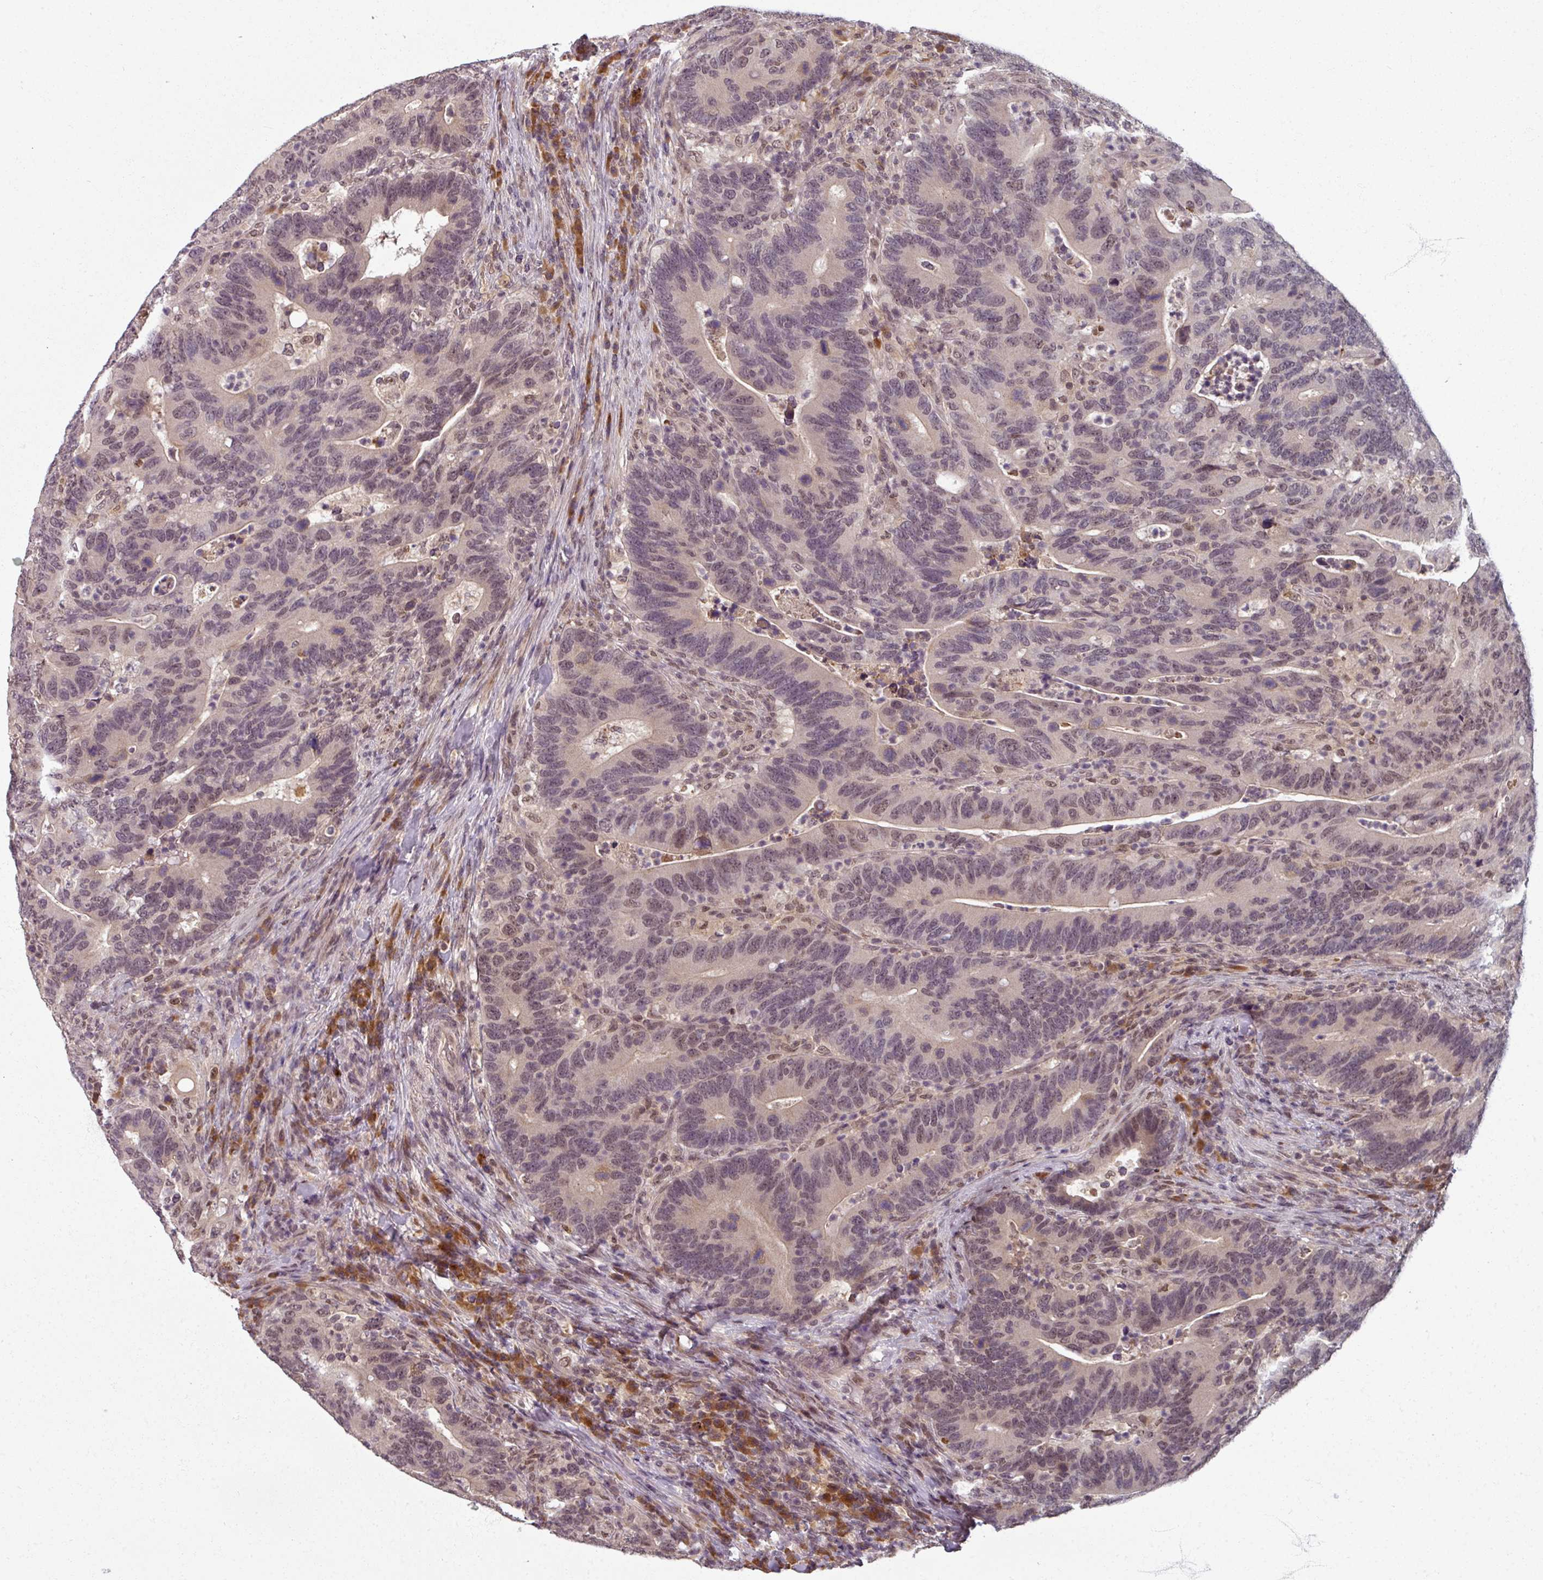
{"staining": {"intensity": "negative", "quantity": "none", "location": "none"}, "tissue": "colorectal cancer", "cell_type": "Tumor cells", "image_type": "cancer", "snomed": [{"axis": "morphology", "description": "Adenocarcinoma, NOS"}, {"axis": "topography", "description": "Colon"}], "caption": "DAB immunohistochemical staining of human colorectal cancer (adenocarcinoma) shows no significant positivity in tumor cells.", "gene": "POLR2G", "patient": {"sex": "female", "age": 66}}